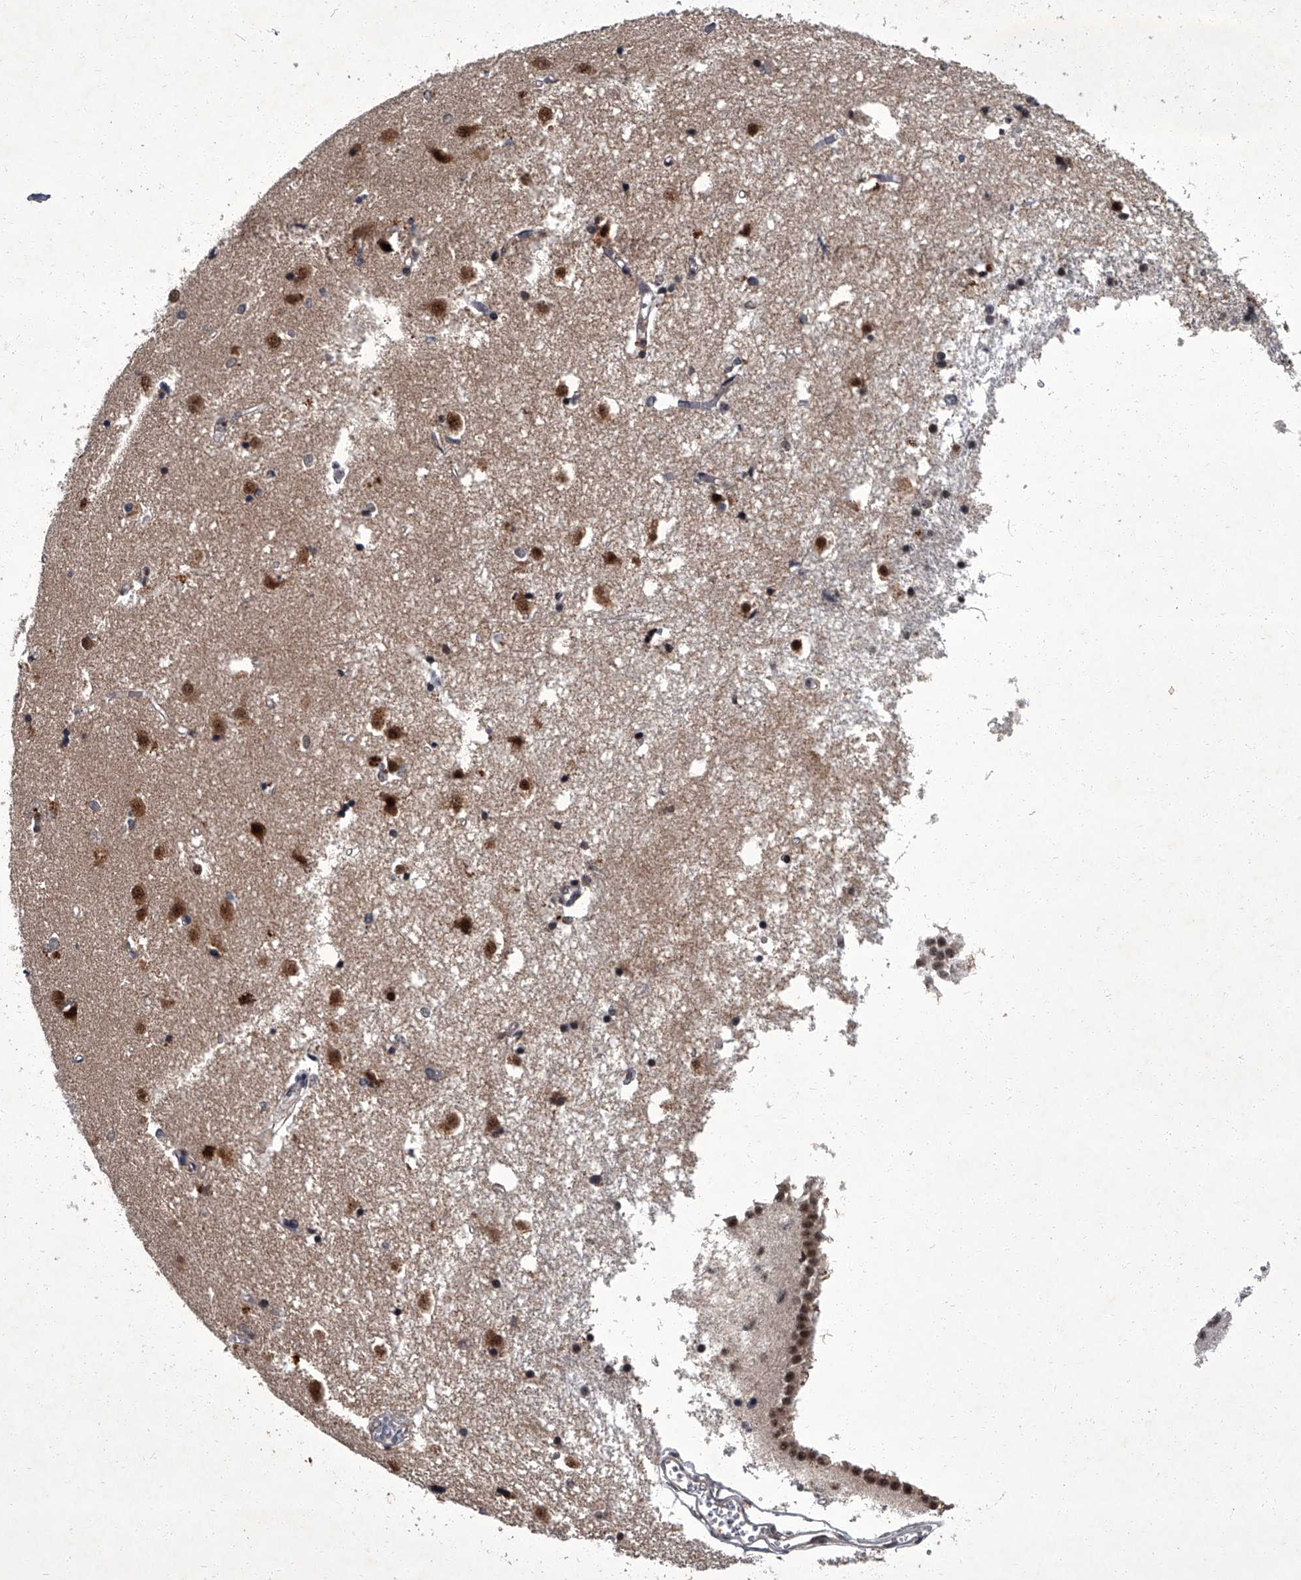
{"staining": {"intensity": "strong", "quantity": "<25%", "location": "nuclear"}, "tissue": "caudate", "cell_type": "Glial cells", "image_type": "normal", "snomed": [{"axis": "morphology", "description": "Normal tissue, NOS"}, {"axis": "topography", "description": "Lateral ventricle wall"}], "caption": "DAB (3,3'-diaminobenzidine) immunohistochemical staining of unremarkable human caudate shows strong nuclear protein expression in approximately <25% of glial cells.", "gene": "ZNF518B", "patient": {"sex": "male", "age": 45}}